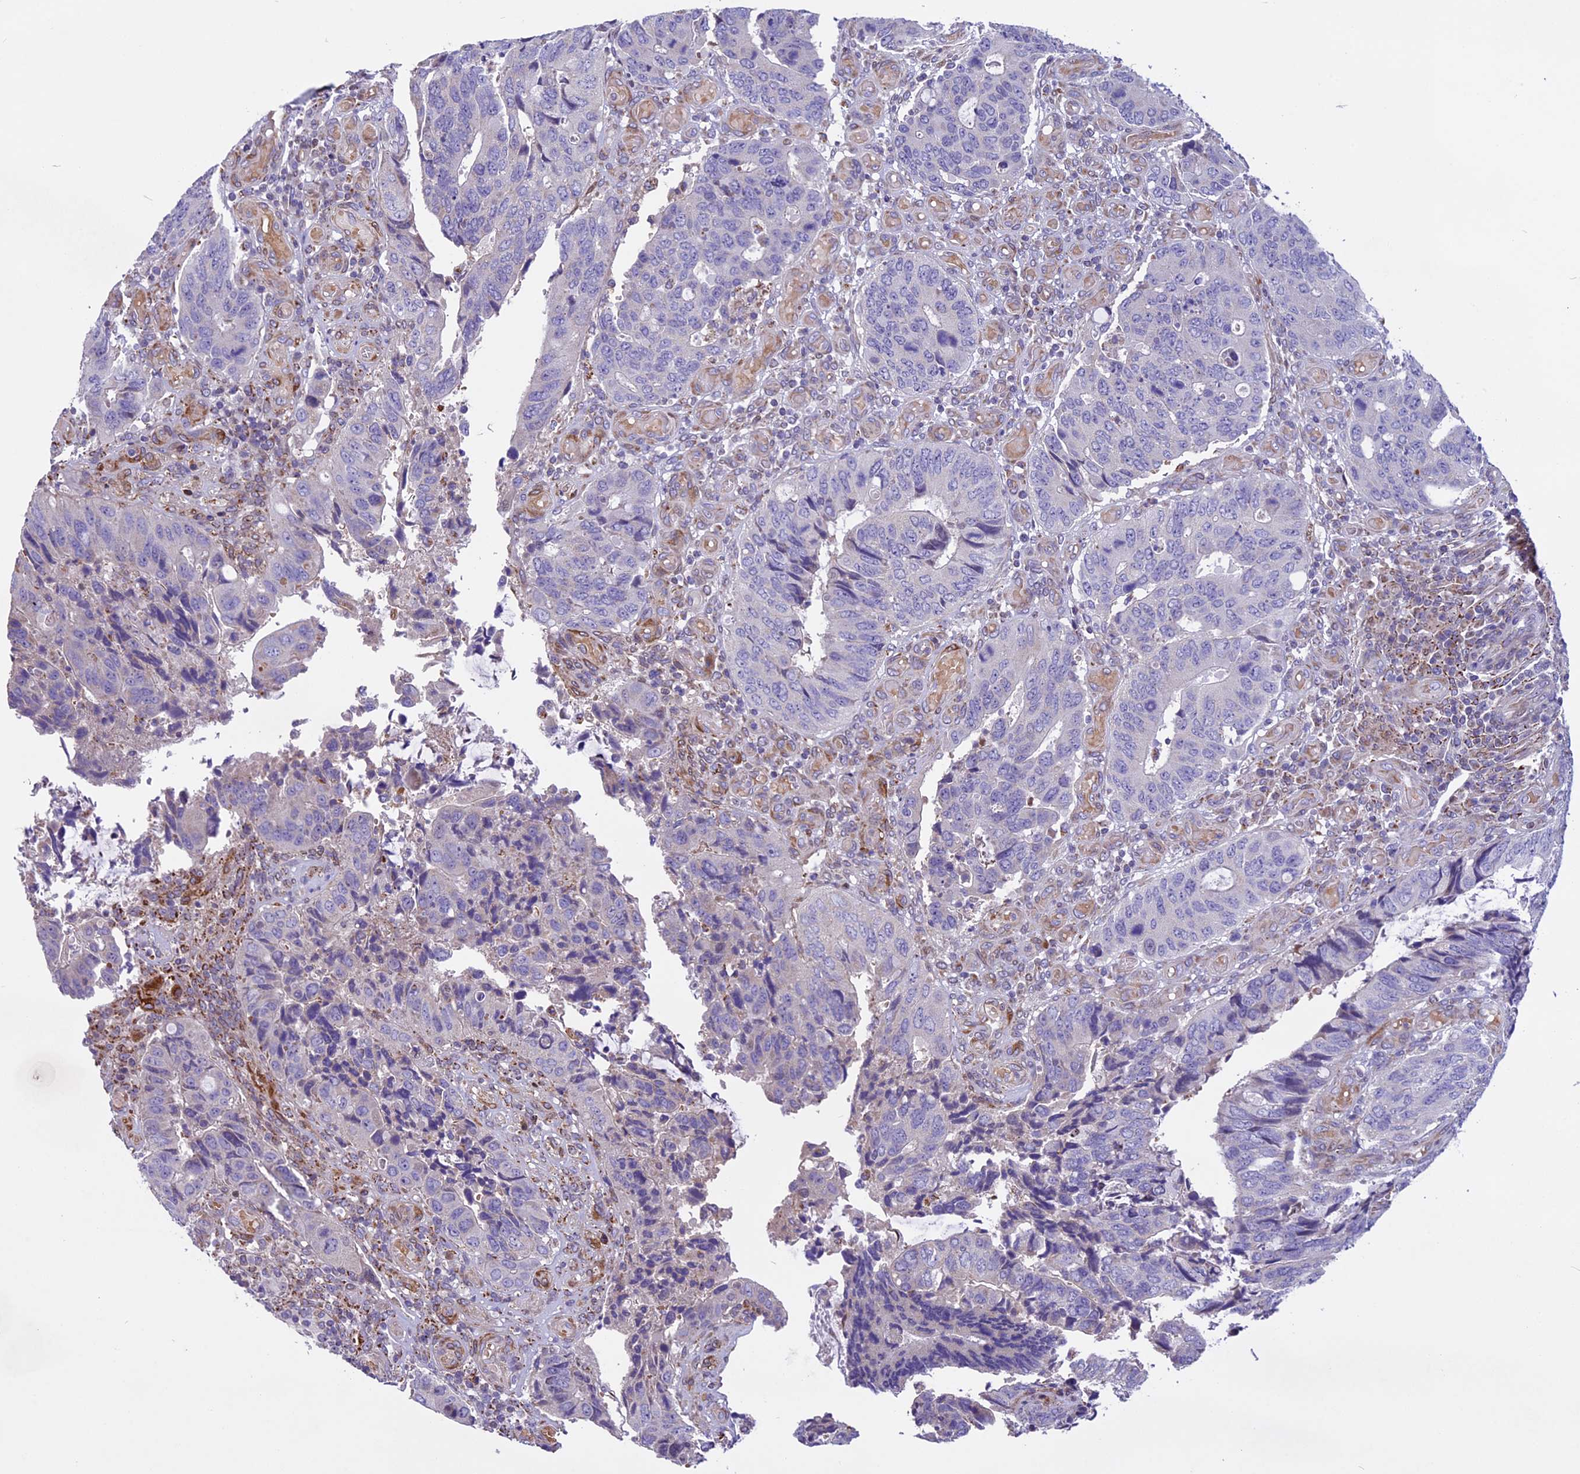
{"staining": {"intensity": "negative", "quantity": "none", "location": "none"}, "tissue": "colorectal cancer", "cell_type": "Tumor cells", "image_type": "cancer", "snomed": [{"axis": "morphology", "description": "Adenocarcinoma, NOS"}, {"axis": "topography", "description": "Colon"}], "caption": "Tumor cells show no significant protein positivity in colorectal cancer (adenocarcinoma).", "gene": "MIEF2", "patient": {"sex": "male", "age": 87}}